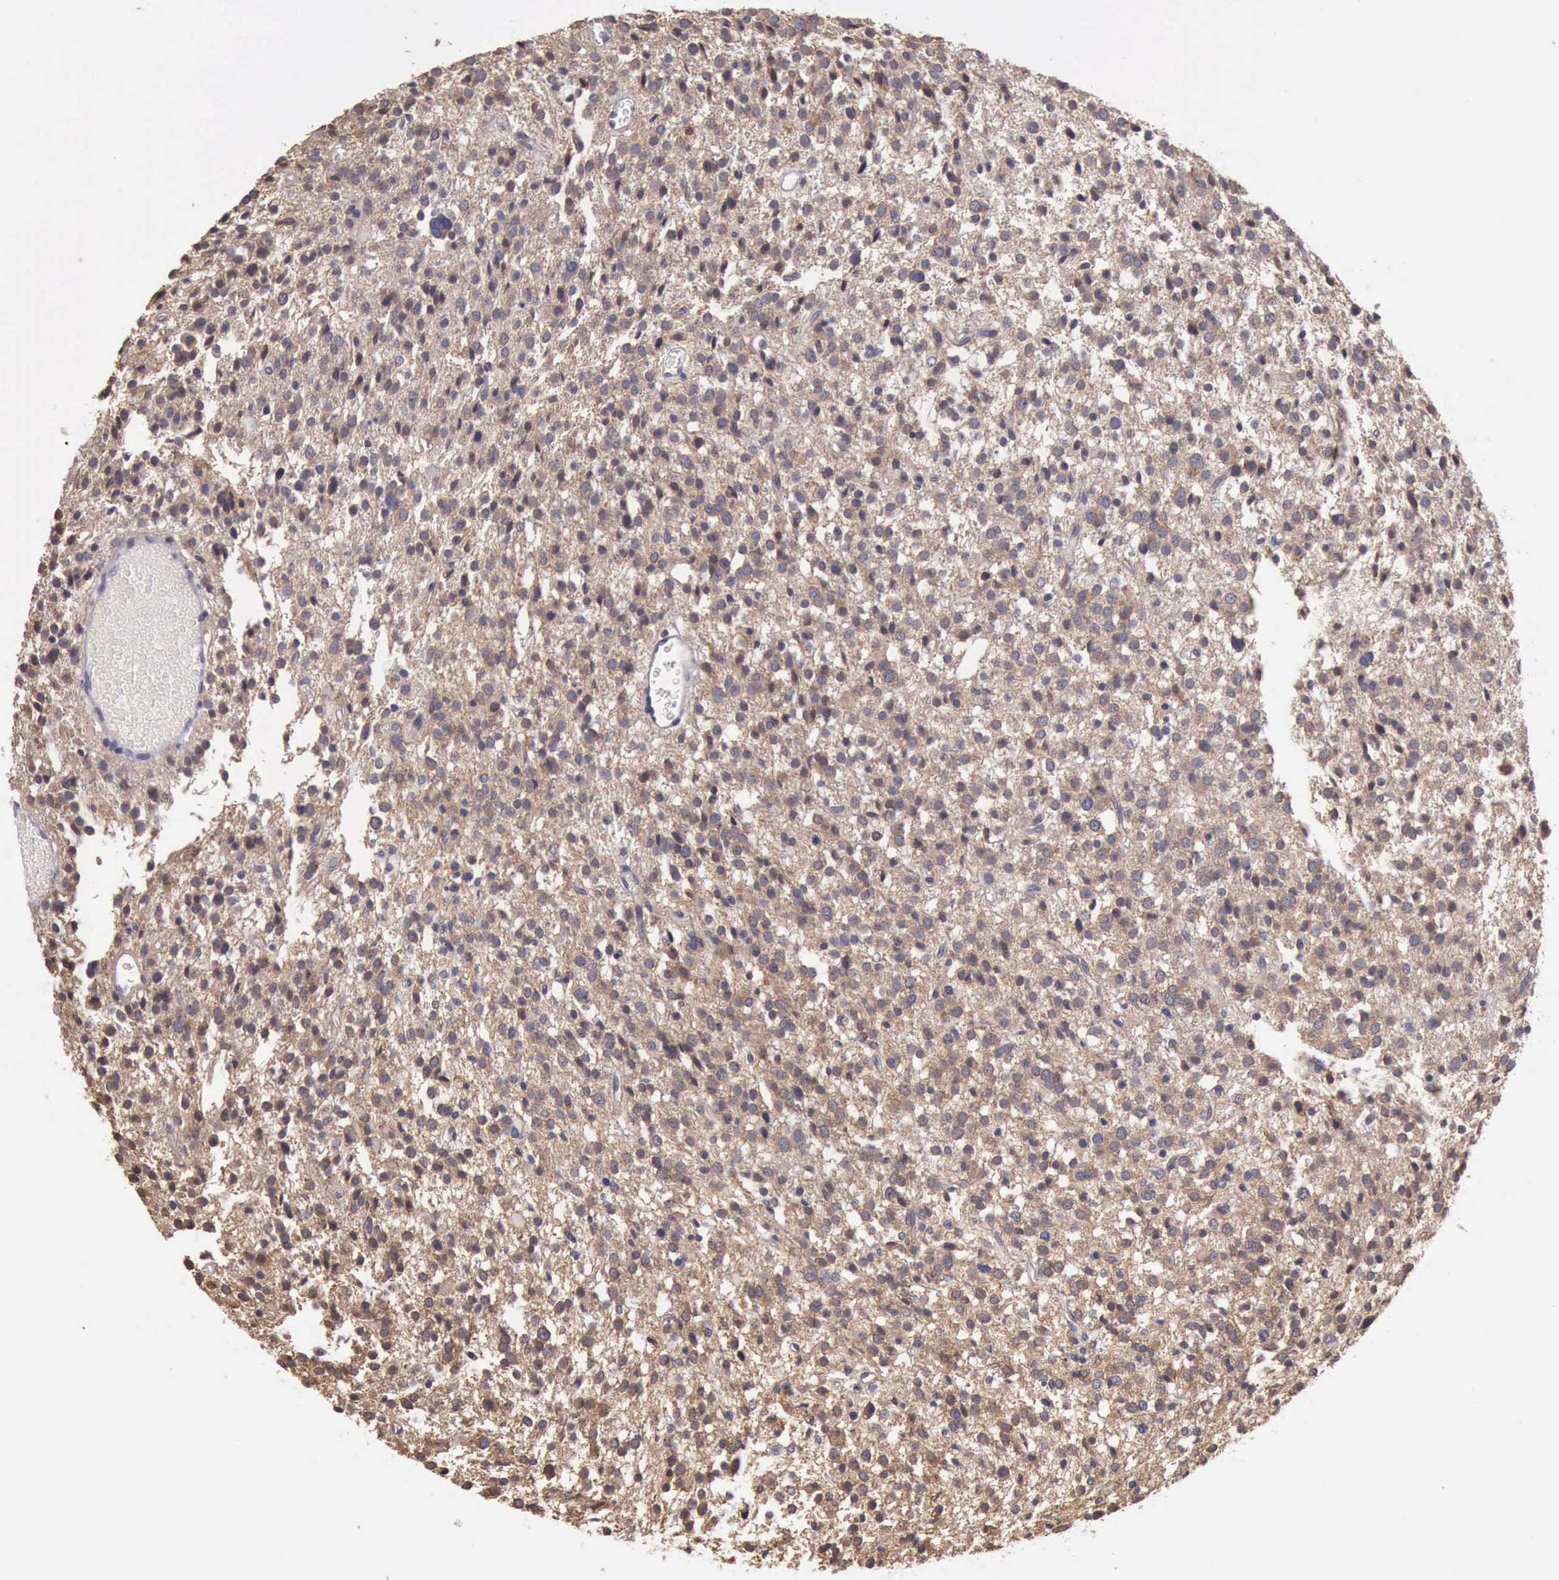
{"staining": {"intensity": "moderate", "quantity": ">75%", "location": "cytoplasmic/membranous"}, "tissue": "glioma", "cell_type": "Tumor cells", "image_type": "cancer", "snomed": [{"axis": "morphology", "description": "Glioma, malignant, Low grade"}, {"axis": "topography", "description": "Brain"}], "caption": "Brown immunohistochemical staining in malignant glioma (low-grade) reveals moderate cytoplasmic/membranous expression in about >75% of tumor cells. The protein is stained brown, and the nuclei are stained in blue (DAB IHC with brightfield microscopy, high magnification).", "gene": "KCND1", "patient": {"sex": "female", "age": 36}}